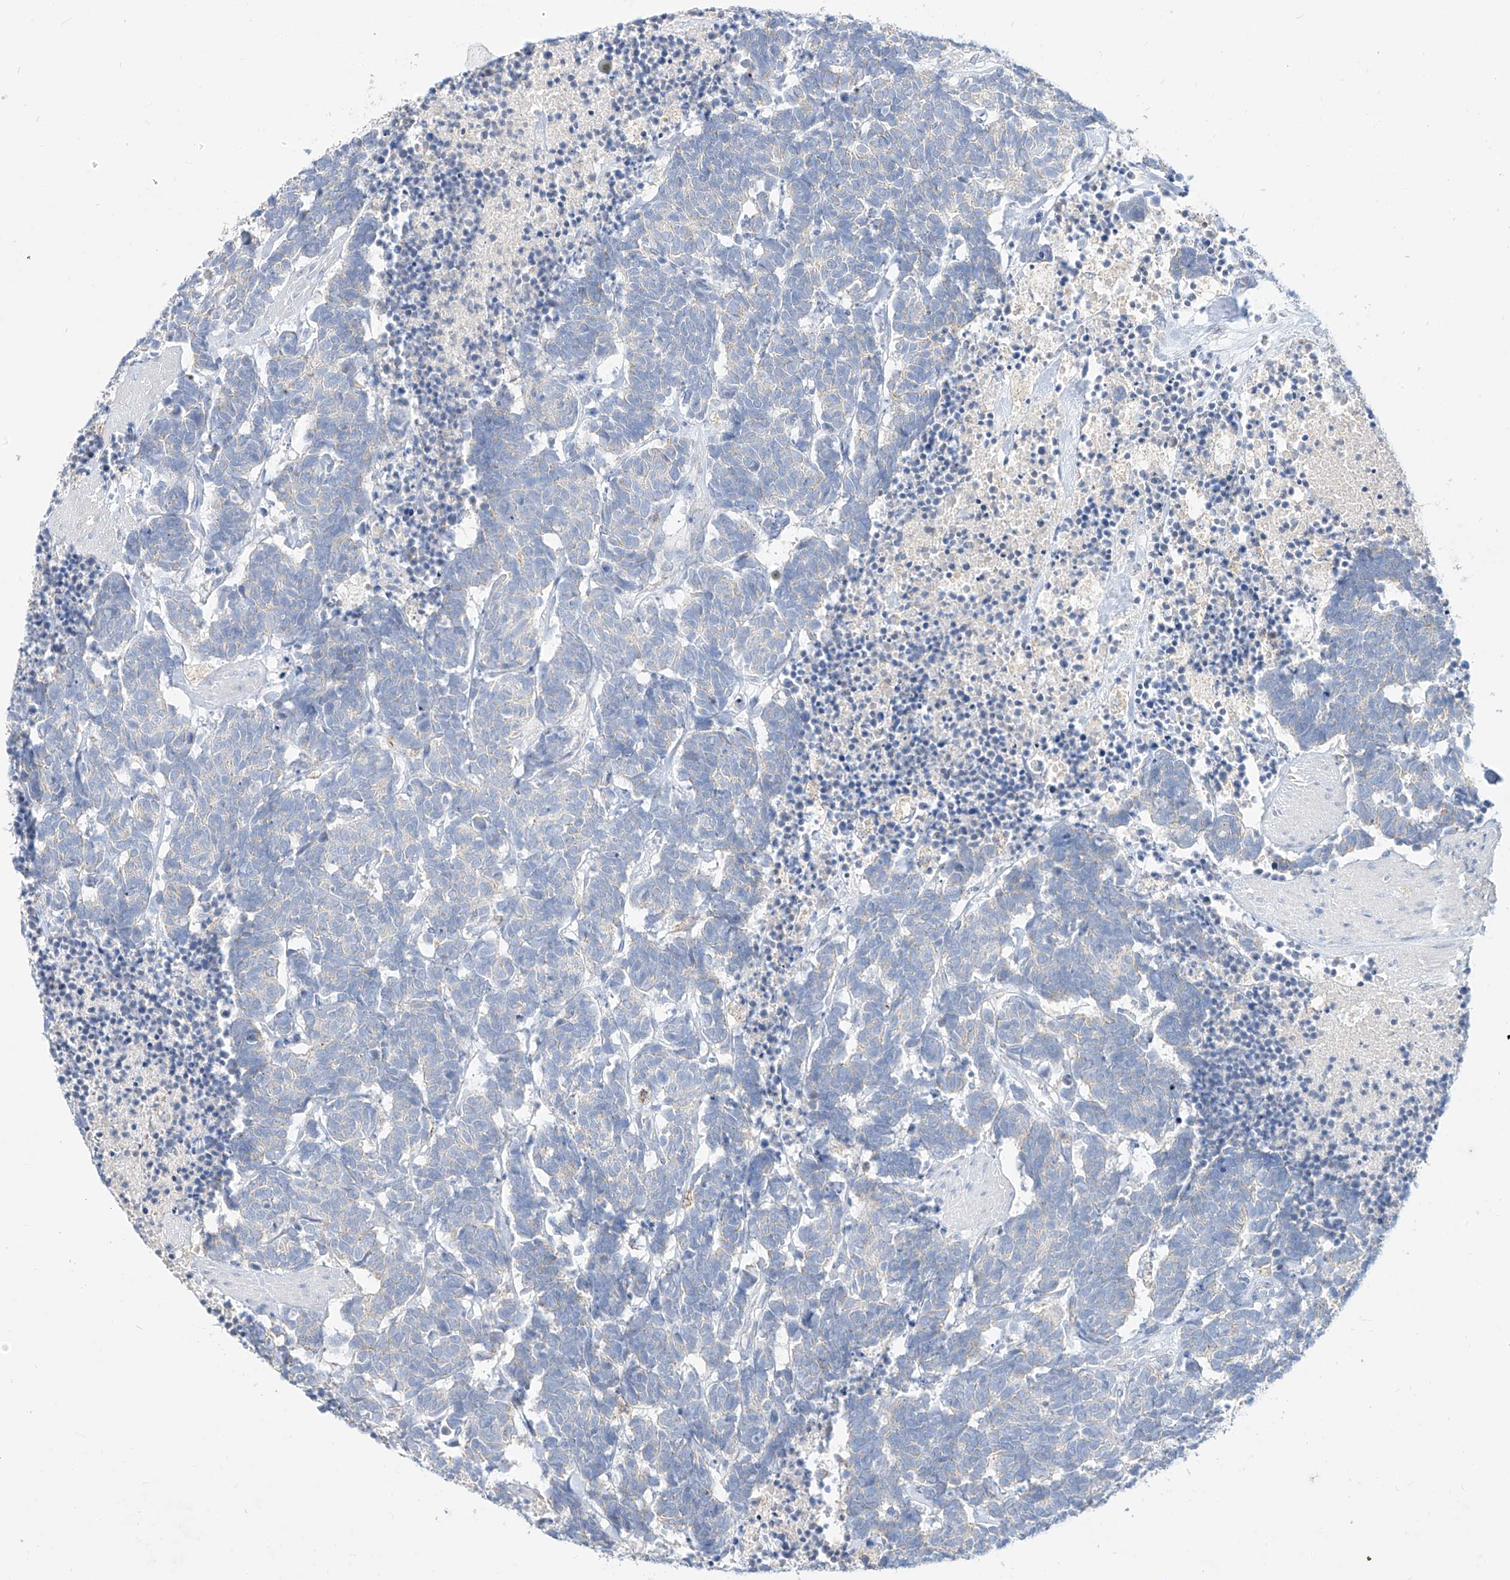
{"staining": {"intensity": "negative", "quantity": "none", "location": "none"}, "tissue": "carcinoid", "cell_type": "Tumor cells", "image_type": "cancer", "snomed": [{"axis": "morphology", "description": "Carcinoma, NOS"}, {"axis": "morphology", "description": "Carcinoid, malignant, NOS"}, {"axis": "topography", "description": "Urinary bladder"}], "caption": "Human carcinoid stained for a protein using immunohistochemistry demonstrates no positivity in tumor cells.", "gene": "RASA2", "patient": {"sex": "male", "age": 57}}